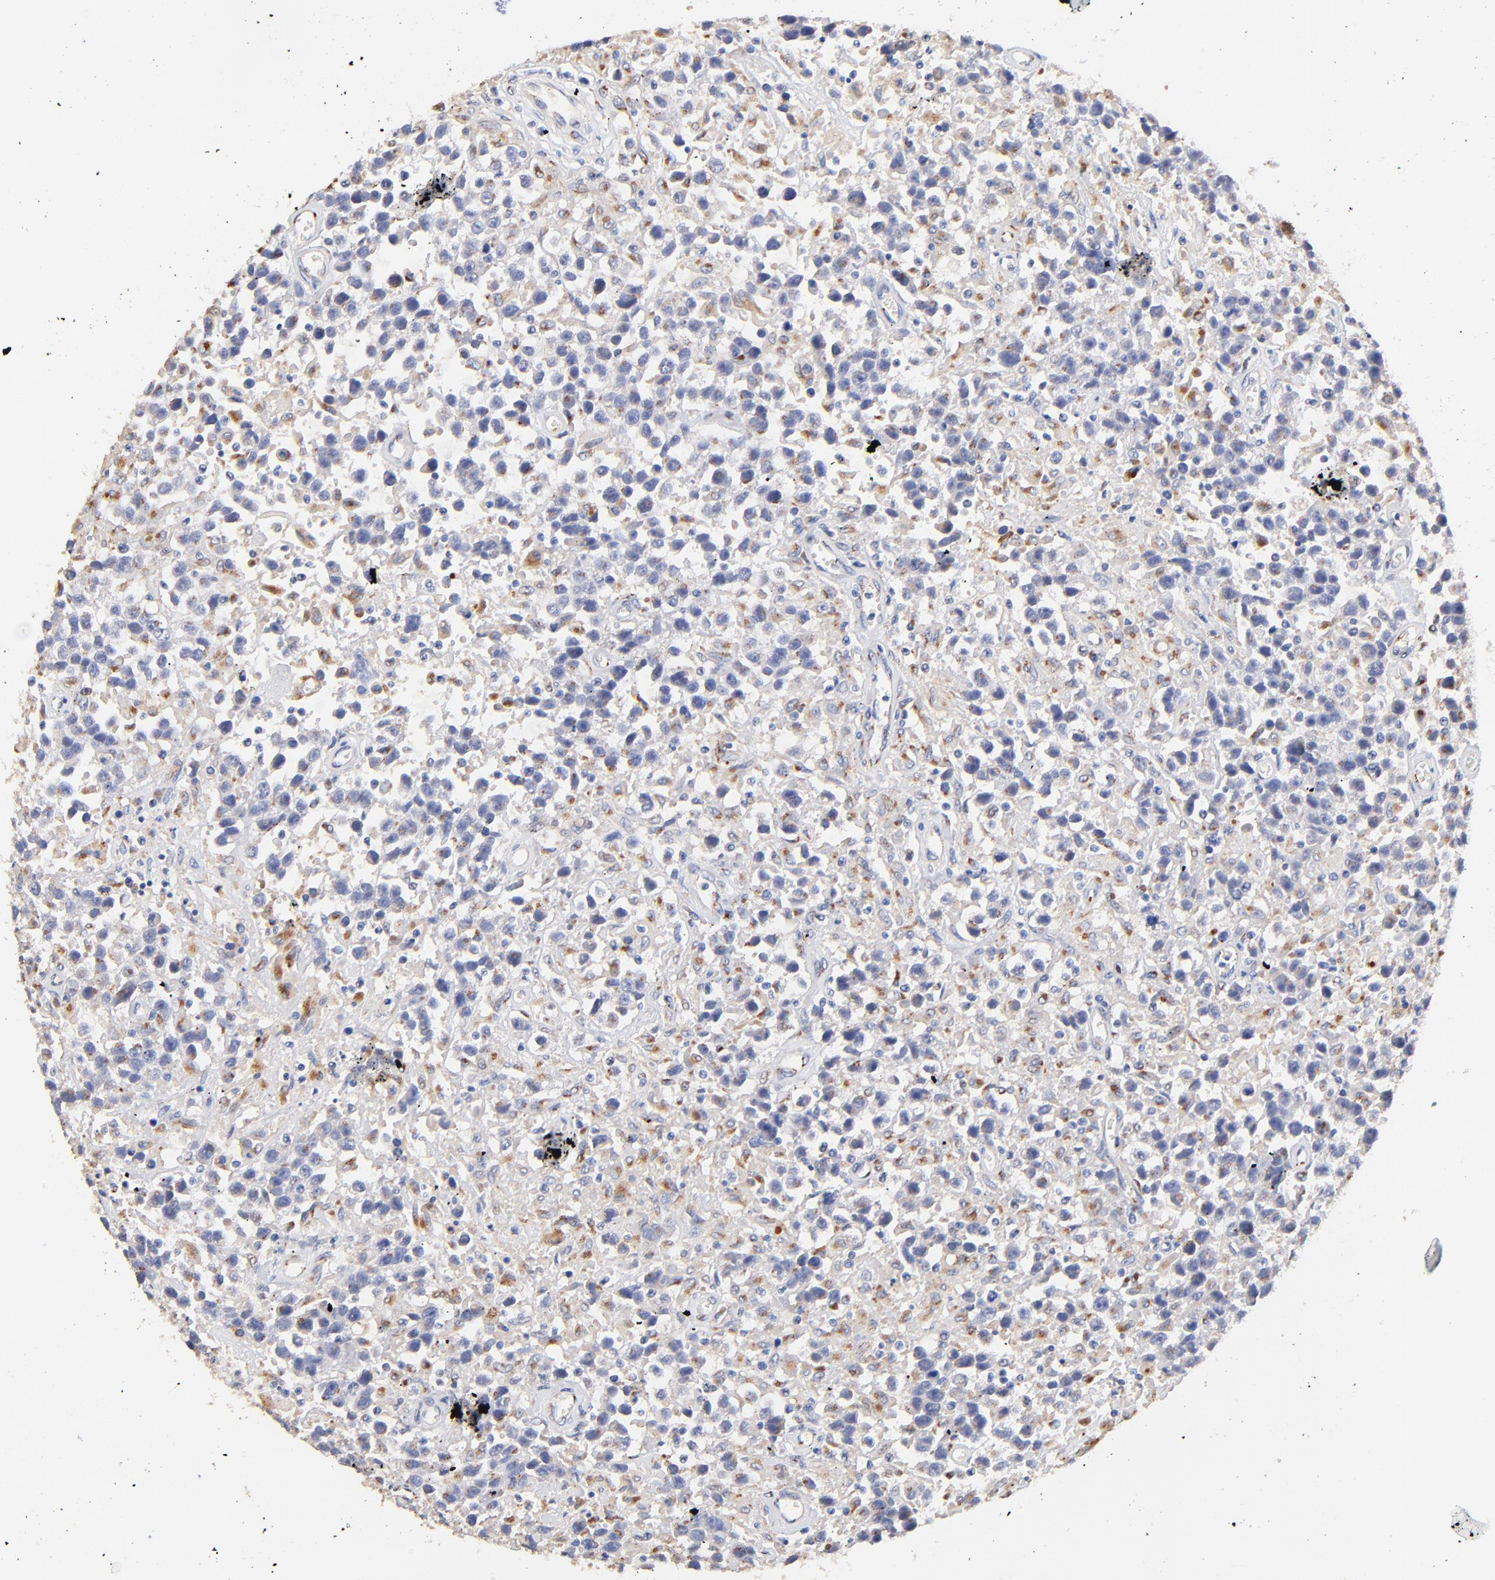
{"staining": {"intensity": "negative", "quantity": "none", "location": "none"}, "tissue": "testis cancer", "cell_type": "Tumor cells", "image_type": "cancer", "snomed": [{"axis": "morphology", "description": "Seminoma, NOS"}, {"axis": "topography", "description": "Testis"}], "caption": "This is a micrograph of immunohistochemistry (IHC) staining of testis seminoma, which shows no staining in tumor cells.", "gene": "FMNL3", "patient": {"sex": "male", "age": 43}}